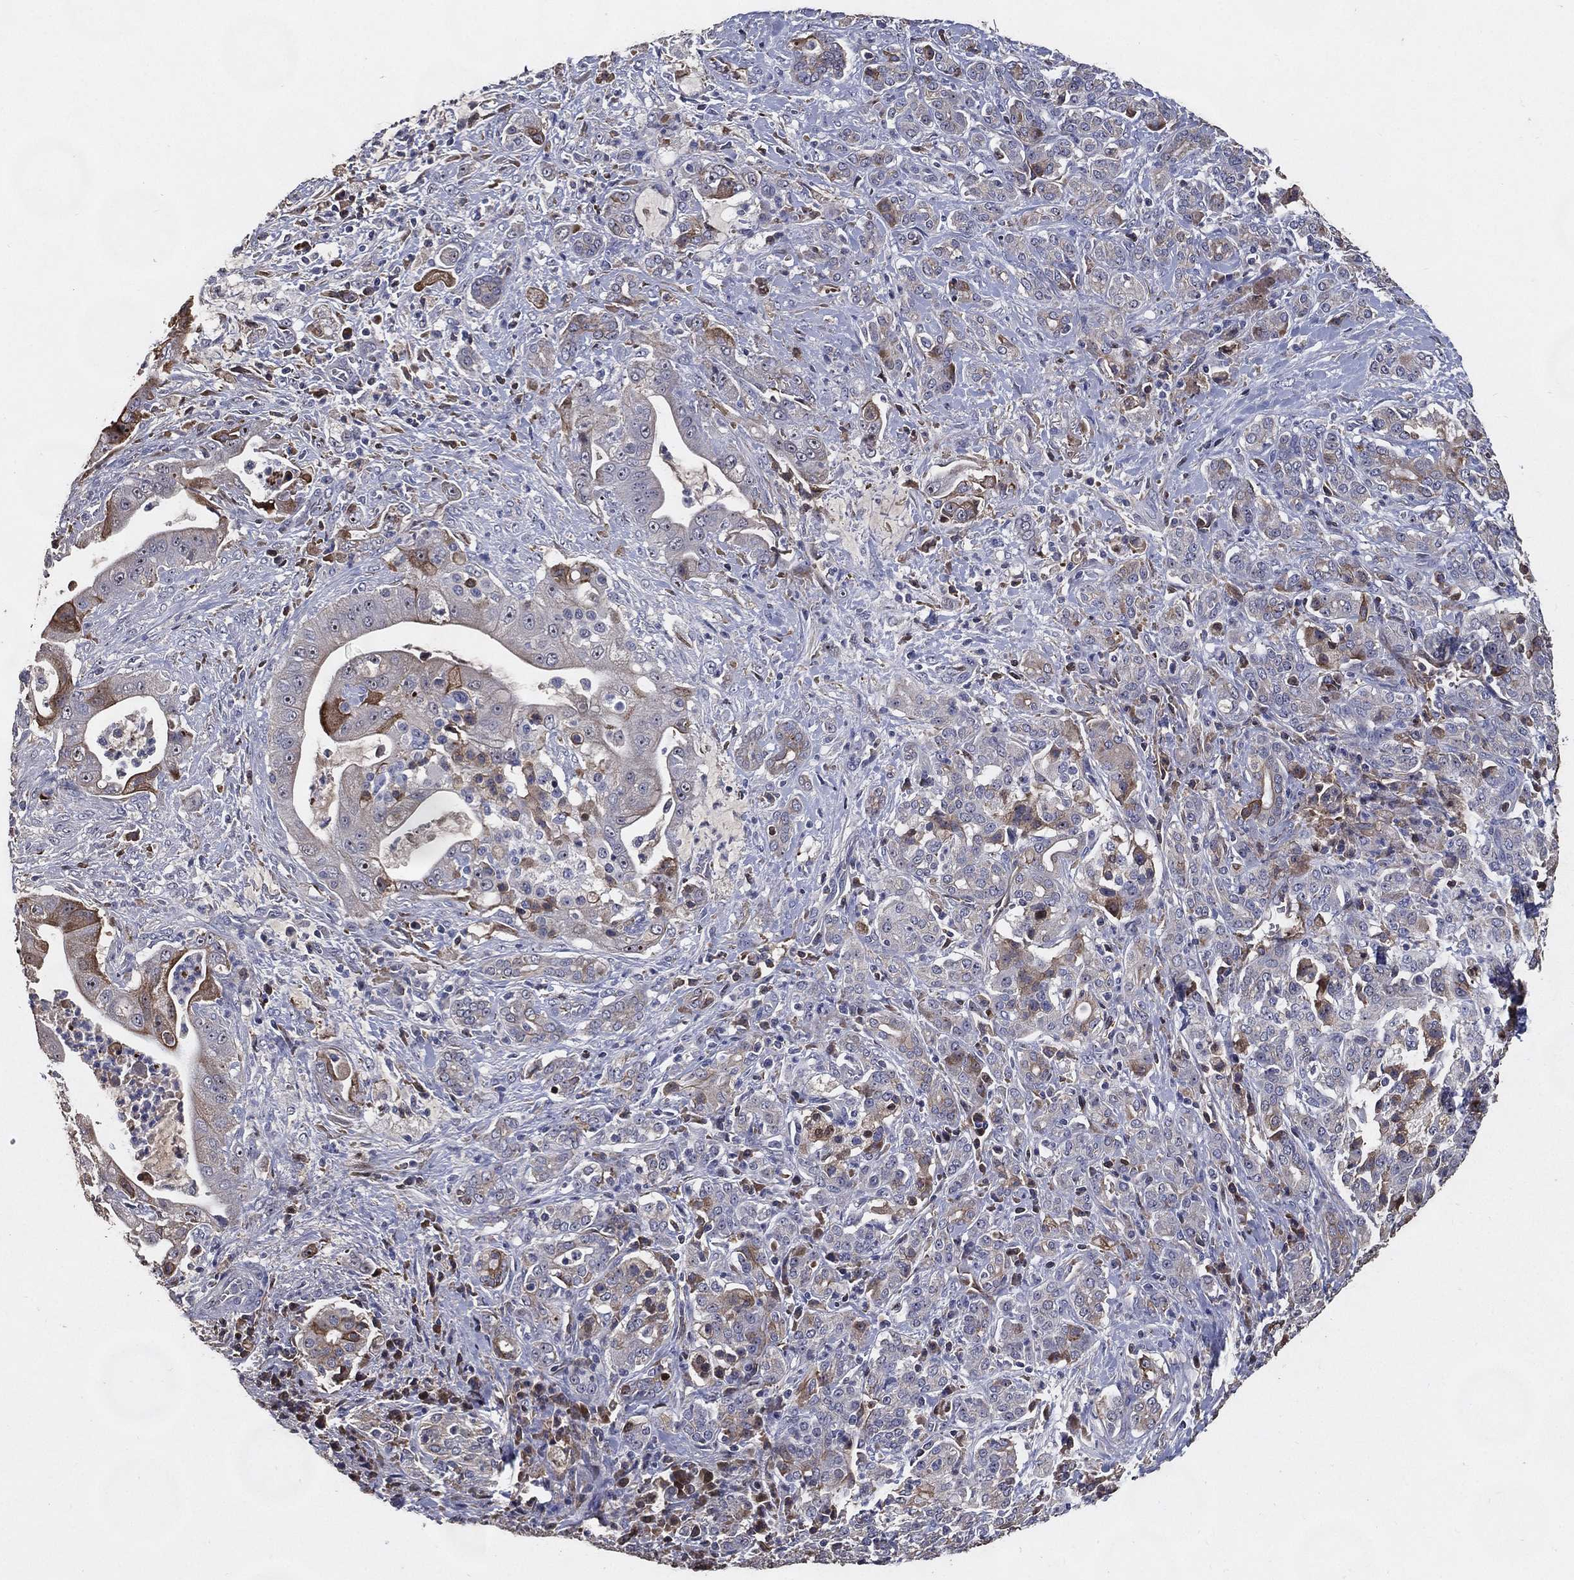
{"staining": {"intensity": "moderate", "quantity": "<25%", "location": "cytoplasmic/membranous"}, "tissue": "pancreatic cancer", "cell_type": "Tumor cells", "image_type": "cancer", "snomed": [{"axis": "morphology", "description": "Normal tissue, NOS"}, {"axis": "morphology", "description": "Inflammation, NOS"}, {"axis": "morphology", "description": "Adenocarcinoma, NOS"}, {"axis": "topography", "description": "Pancreas"}], "caption": "Protein analysis of adenocarcinoma (pancreatic) tissue demonstrates moderate cytoplasmic/membranous expression in approximately <25% of tumor cells. The staining was performed using DAB to visualize the protein expression in brown, while the nuclei were stained in blue with hematoxylin (Magnification: 20x).", "gene": "EFNA1", "patient": {"sex": "male", "age": 57}}